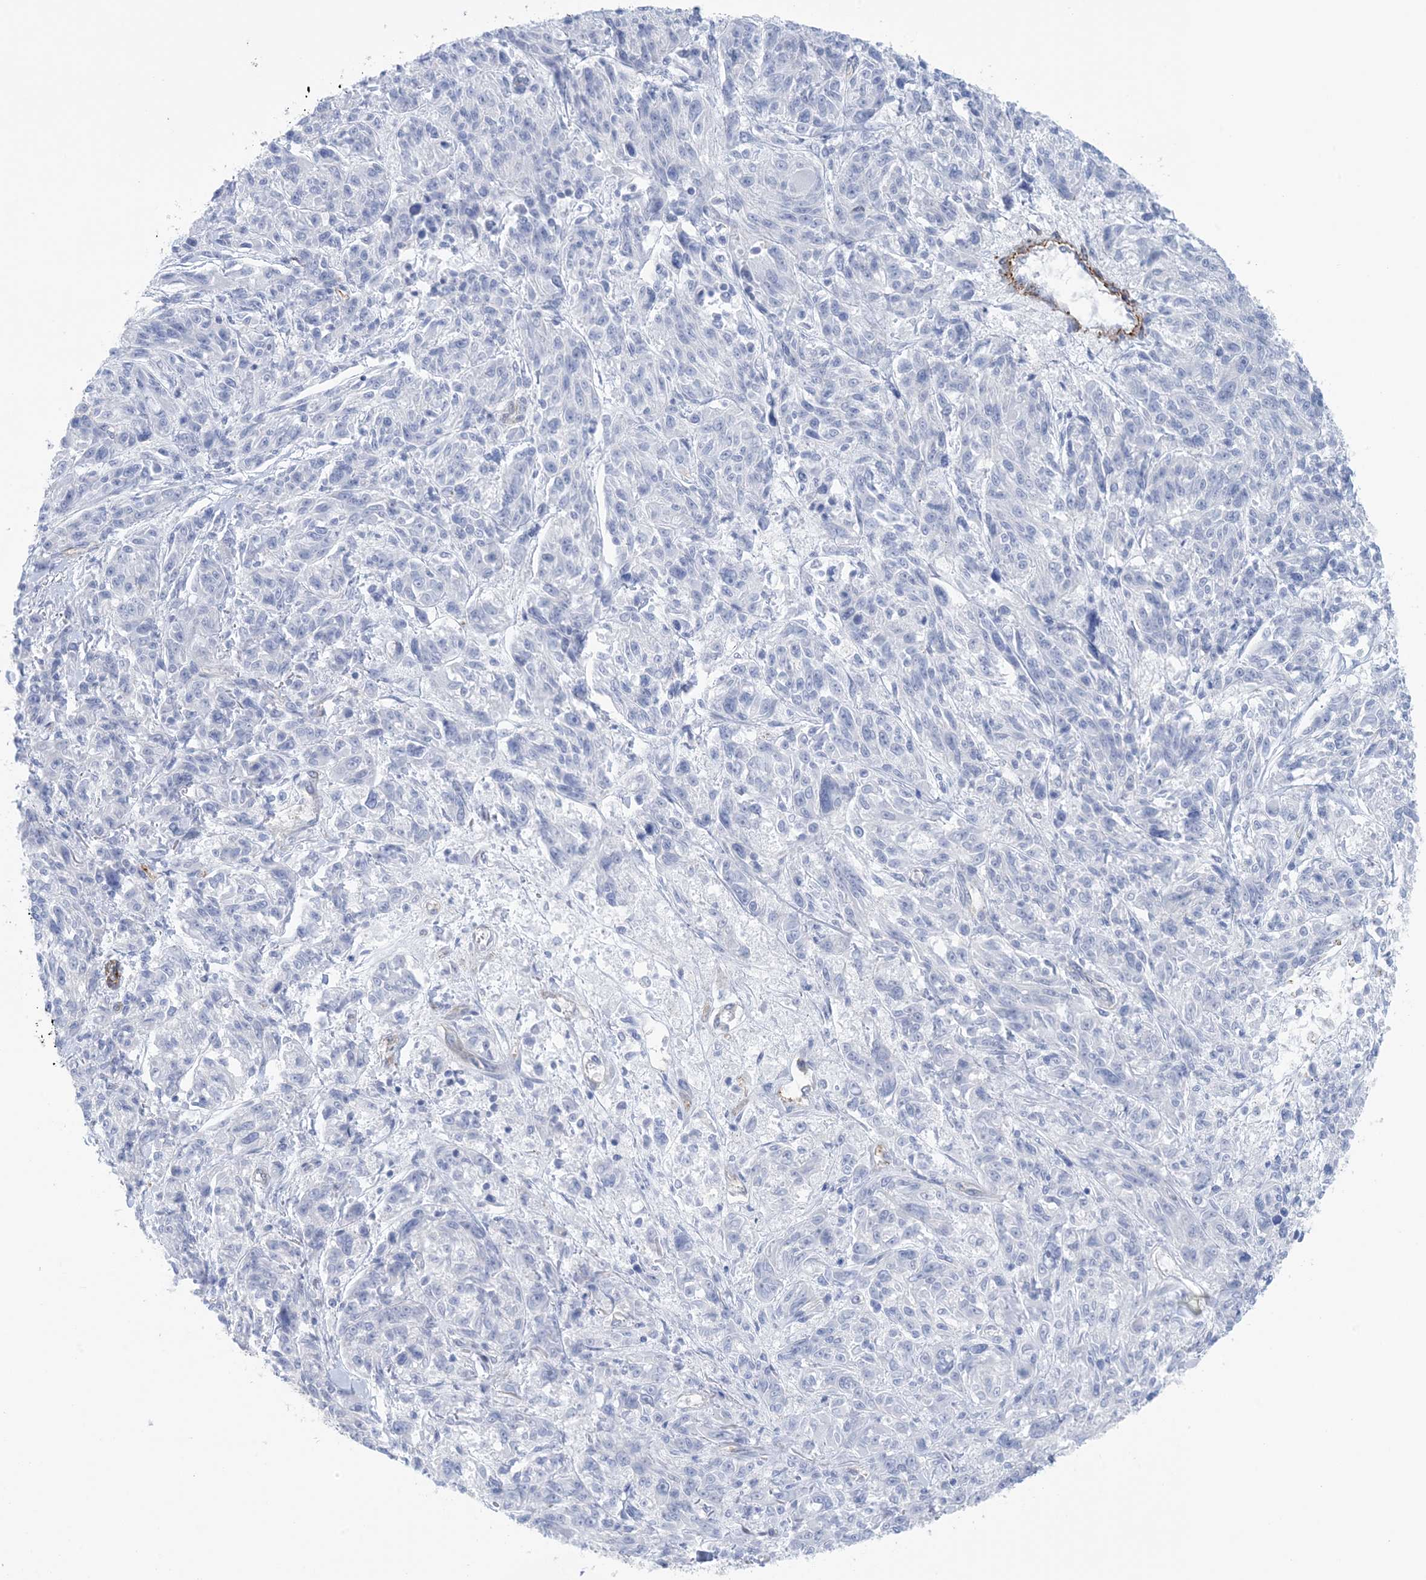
{"staining": {"intensity": "negative", "quantity": "none", "location": "none"}, "tissue": "melanoma", "cell_type": "Tumor cells", "image_type": "cancer", "snomed": [{"axis": "morphology", "description": "Malignant melanoma, NOS"}, {"axis": "topography", "description": "Skin"}], "caption": "Melanoma was stained to show a protein in brown. There is no significant staining in tumor cells.", "gene": "SHANK1", "patient": {"sex": "male", "age": 53}}